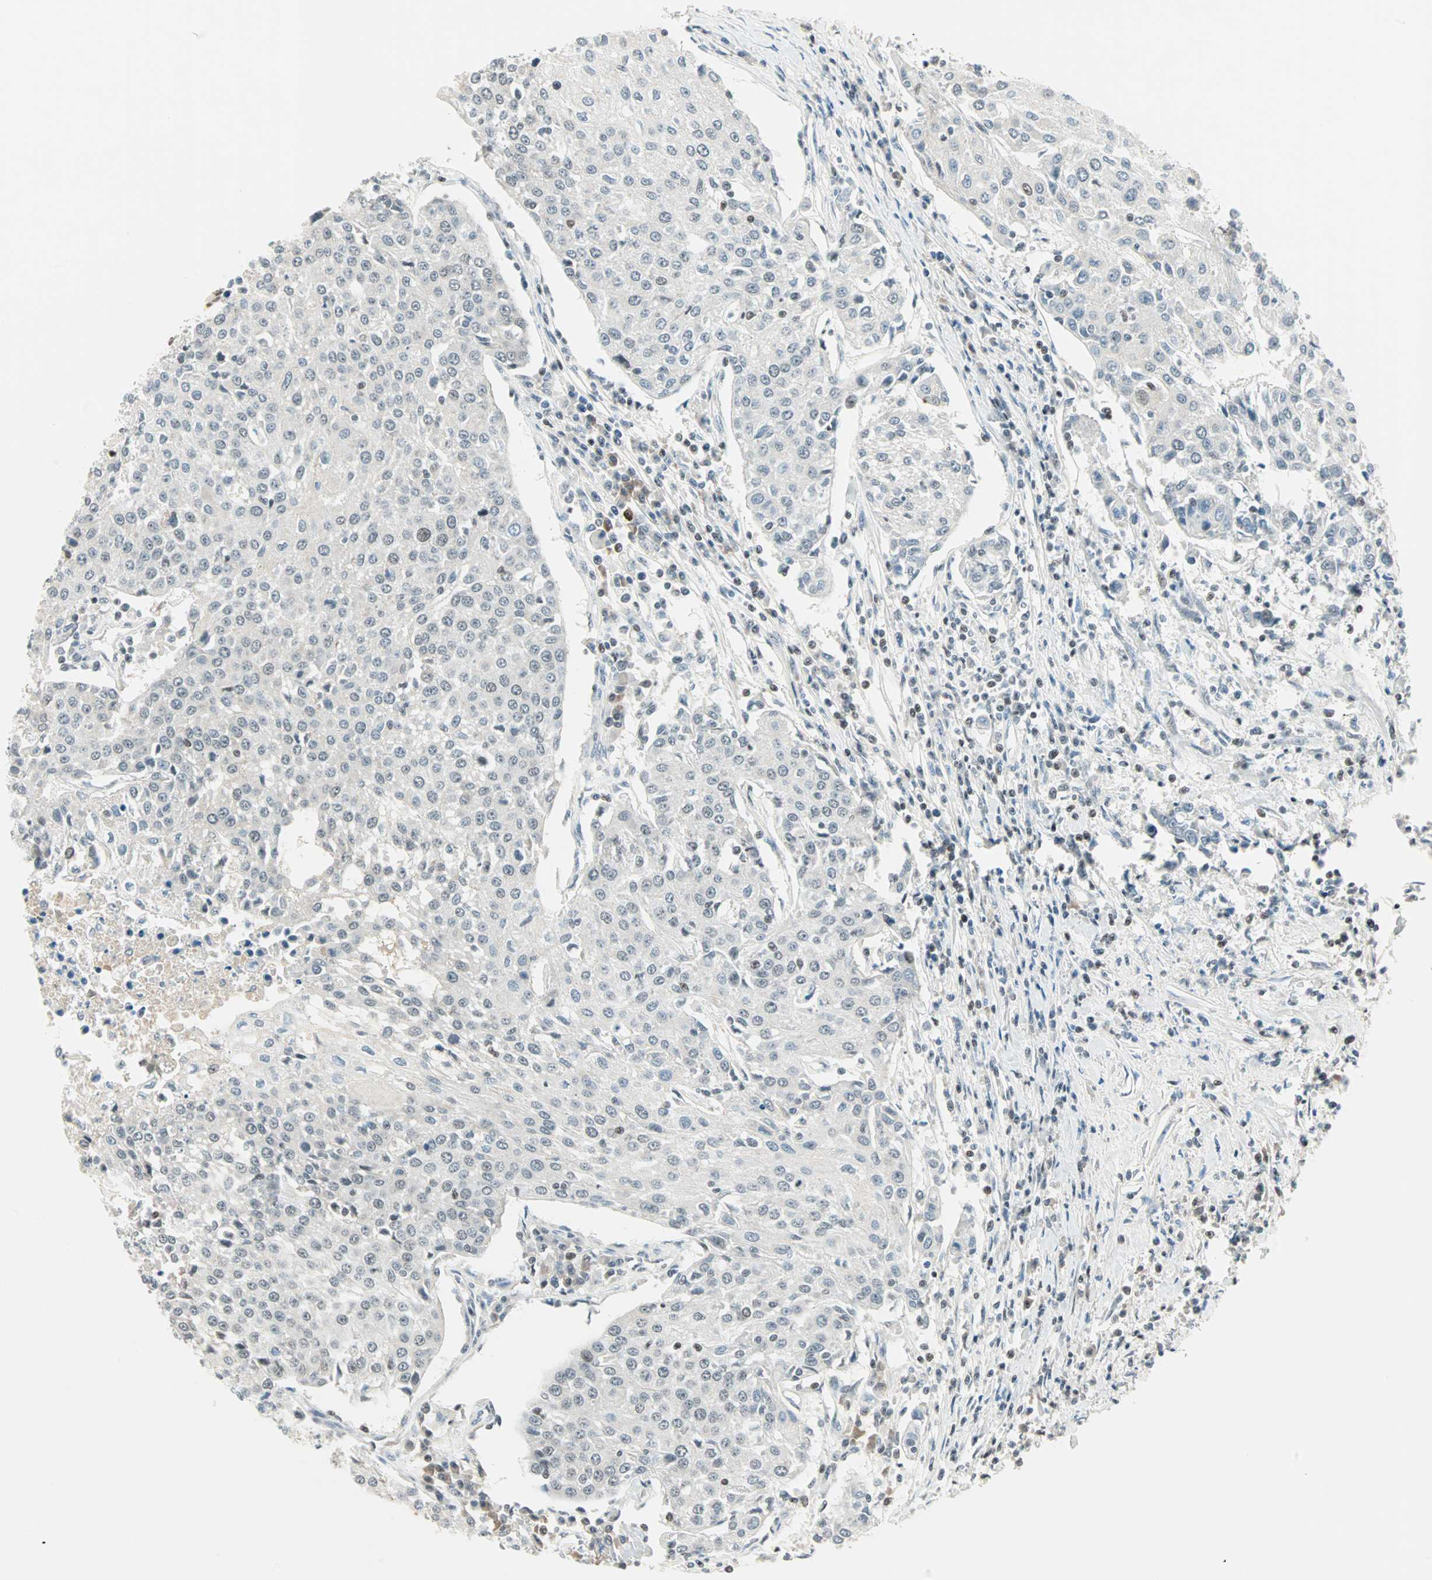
{"staining": {"intensity": "weak", "quantity": "<25%", "location": "nuclear"}, "tissue": "urothelial cancer", "cell_type": "Tumor cells", "image_type": "cancer", "snomed": [{"axis": "morphology", "description": "Urothelial carcinoma, High grade"}, {"axis": "topography", "description": "Urinary bladder"}], "caption": "An immunohistochemistry (IHC) image of urothelial carcinoma (high-grade) is shown. There is no staining in tumor cells of urothelial carcinoma (high-grade). (Brightfield microscopy of DAB (3,3'-diaminobenzidine) IHC at high magnification).", "gene": "SIN3A", "patient": {"sex": "female", "age": 85}}